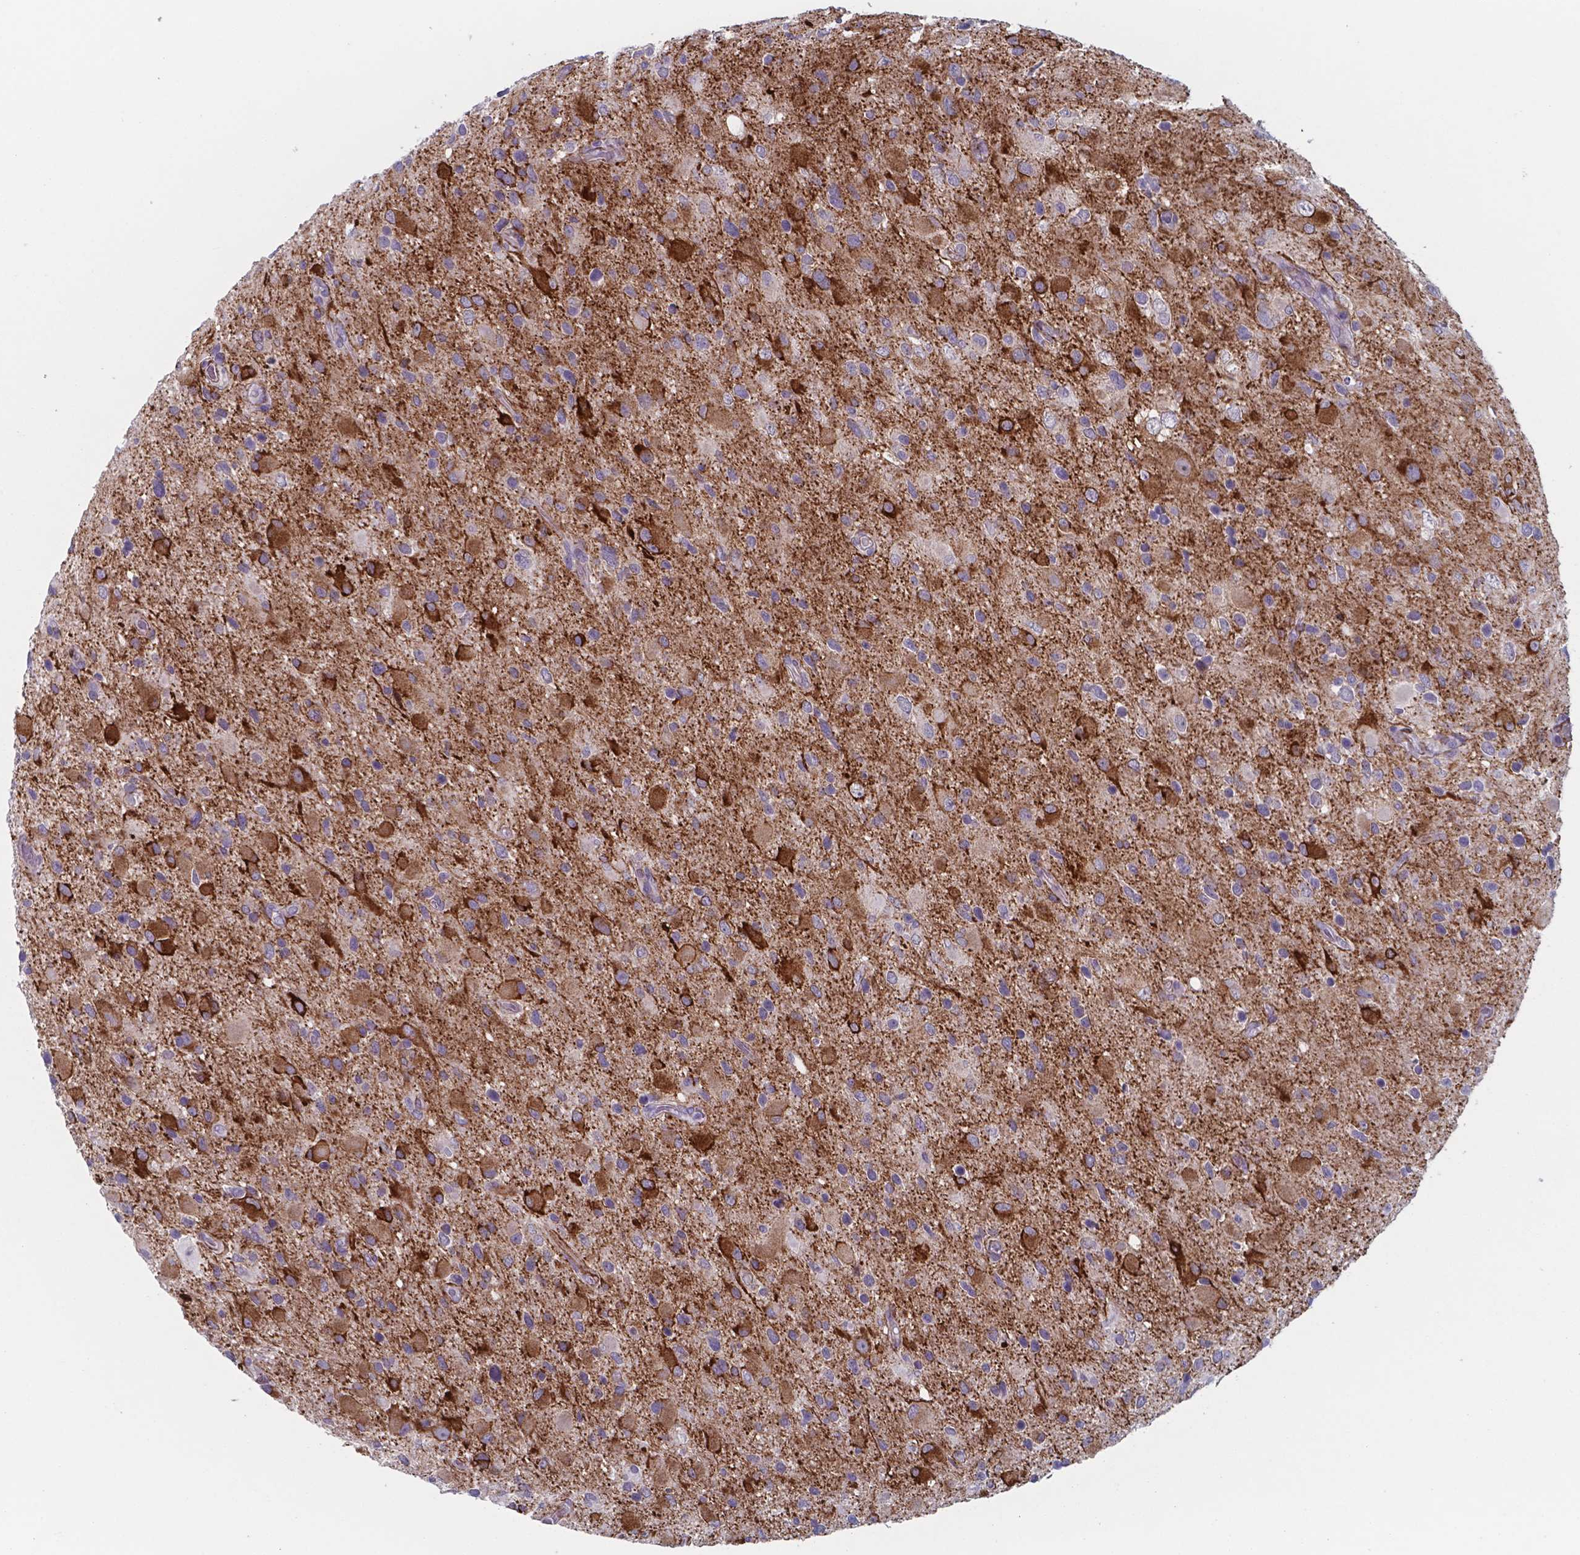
{"staining": {"intensity": "strong", "quantity": "25%-75%", "location": "cytoplasmic/membranous"}, "tissue": "glioma", "cell_type": "Tumor cells", "image_type": "cancer", "snomed": [{"axis": "morphology", "description": "Glioma, malignant, Low grade"}, {"axis": "topography", "description": "Brain"}], "caption": "Immunohistochemical staining of malignant low-grade glioma shows high levels of strong cytoplasmic/membranous expression in approximately 25%-75% of tumor cells.", "gene": "PLA2R1", "patient": {"sex": "female", "age": 32}}